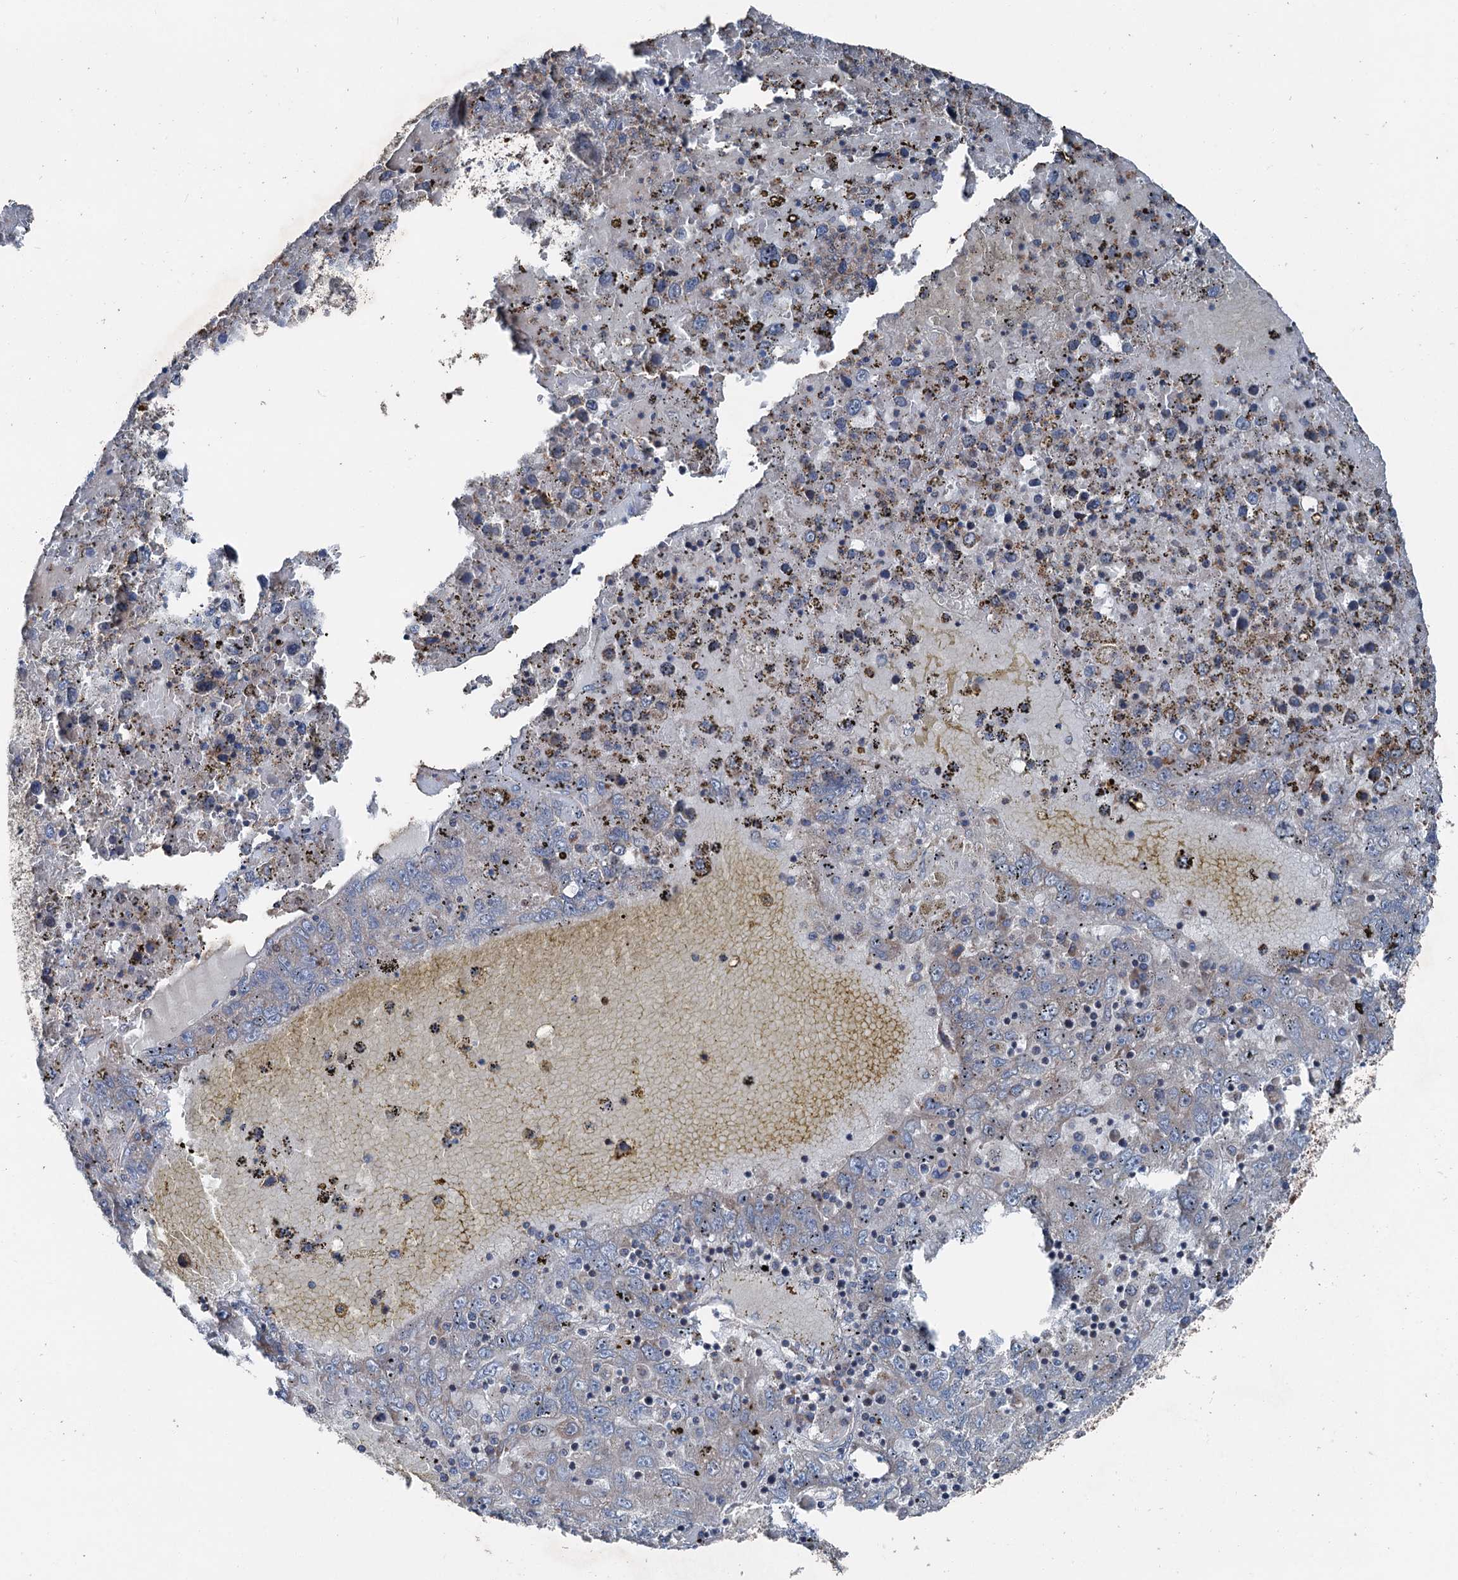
{"staining": {"intensity": "weak", "quantity": "<25%", "location": "cytoplasmic/membranous"}, "tissue": "liver cancer", "cell_type": "Tumor cells", "image_type": "cancer", "snomed": [{"axis": "morphology", "description": "Carcinoma, Hepatocellular, NOS"}, {"axis": "topography", "description": "Liver"}], "caption": "Immunohistochemical staining of liver cancer exhibits no significant expression in tumor cells. Nuclei are stained in blue.", "gene": "RUFY1", "patient": {"sex": "male", "age": 49}}